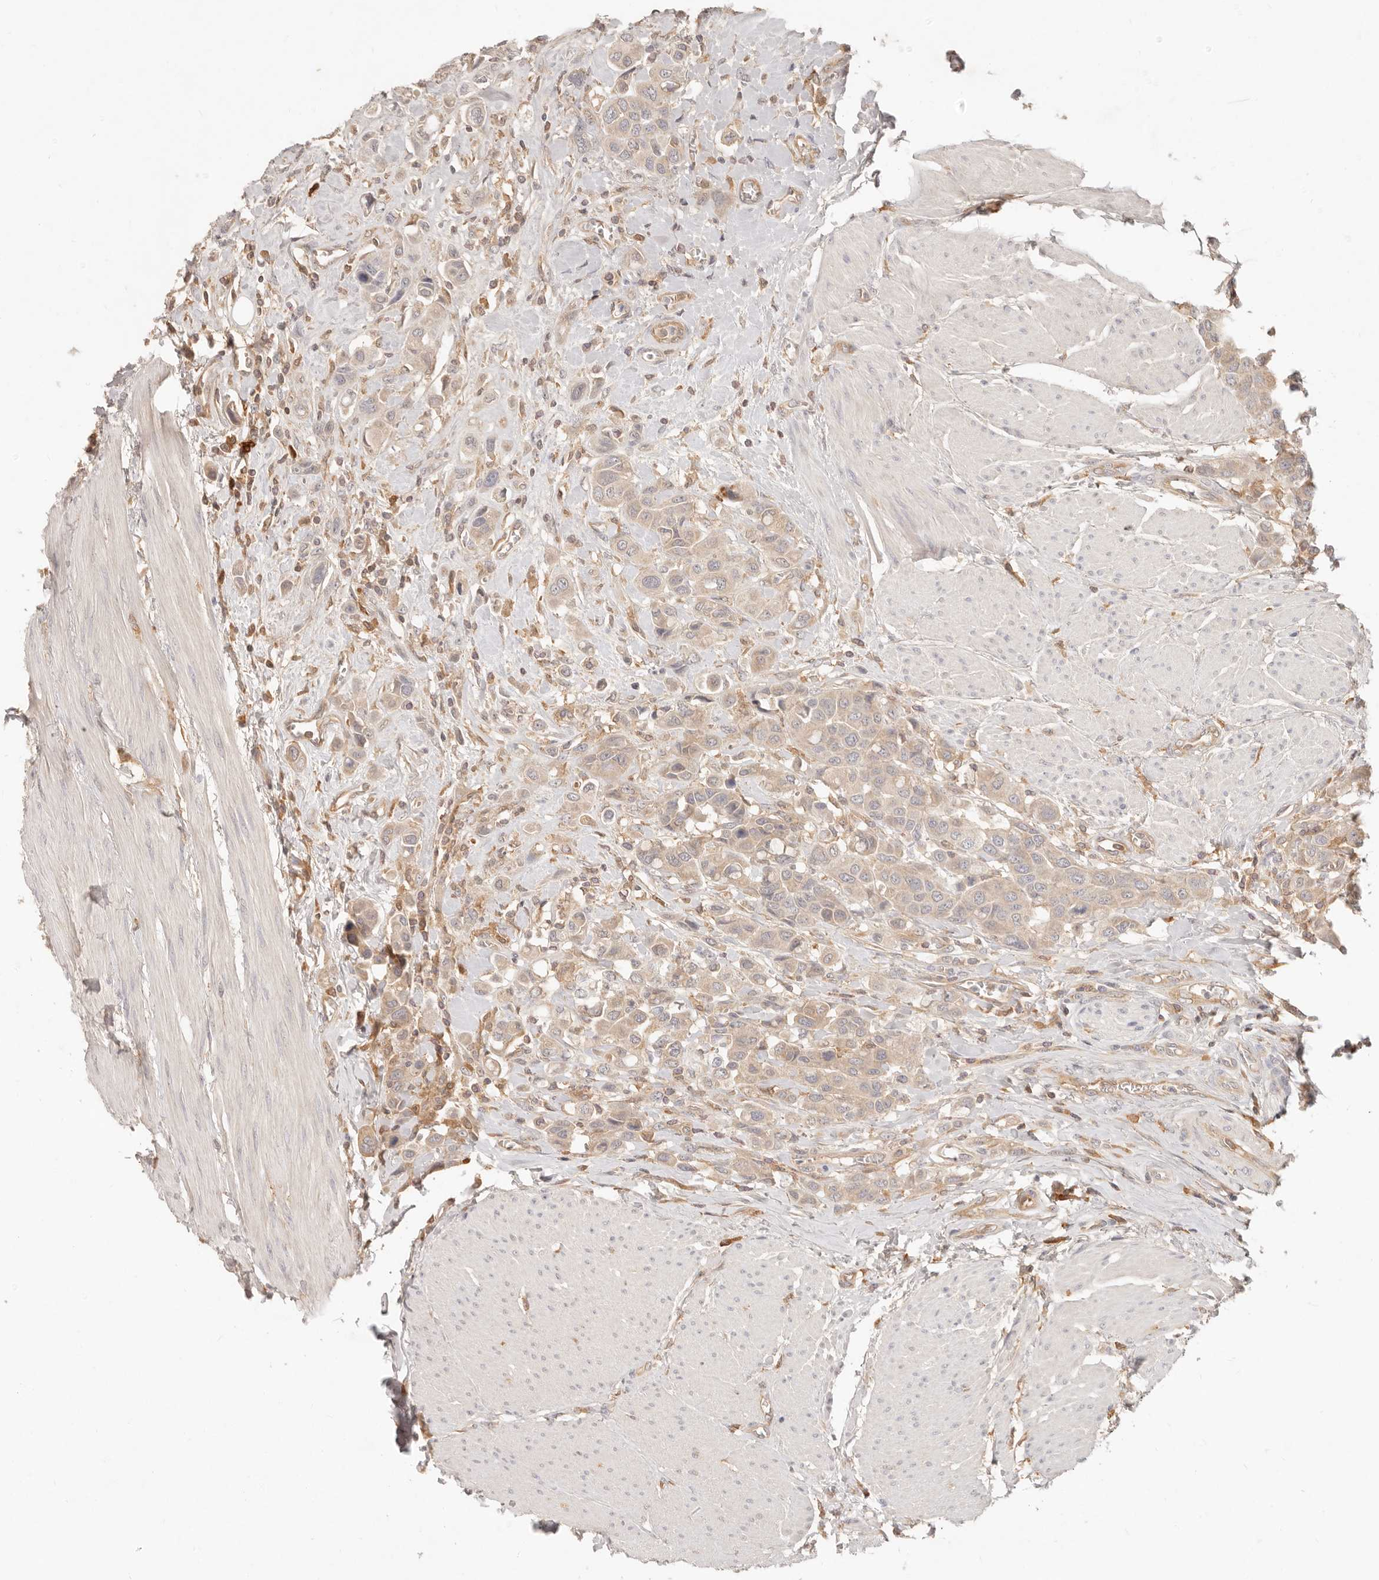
{"staining": {"intensity": "weak", "quantity": "<25%", "location": "cytoplasmic/membranous"}, "tissue": "urothelial cancer", "cell_type": "Tumor cells", "image_type": "cancer", "snomed": [{"axis": "morphology", "description": "Urothelial carcinoma, High grade"}, {"axis": "topography", "description": "Urinary bladder"}], "caption": "Immunohistochemical staining of urothelial cancer displays no significant expression in tumor cells.", "gene": "NECAP2", "patient": {"sex": "male", "age": 50}}